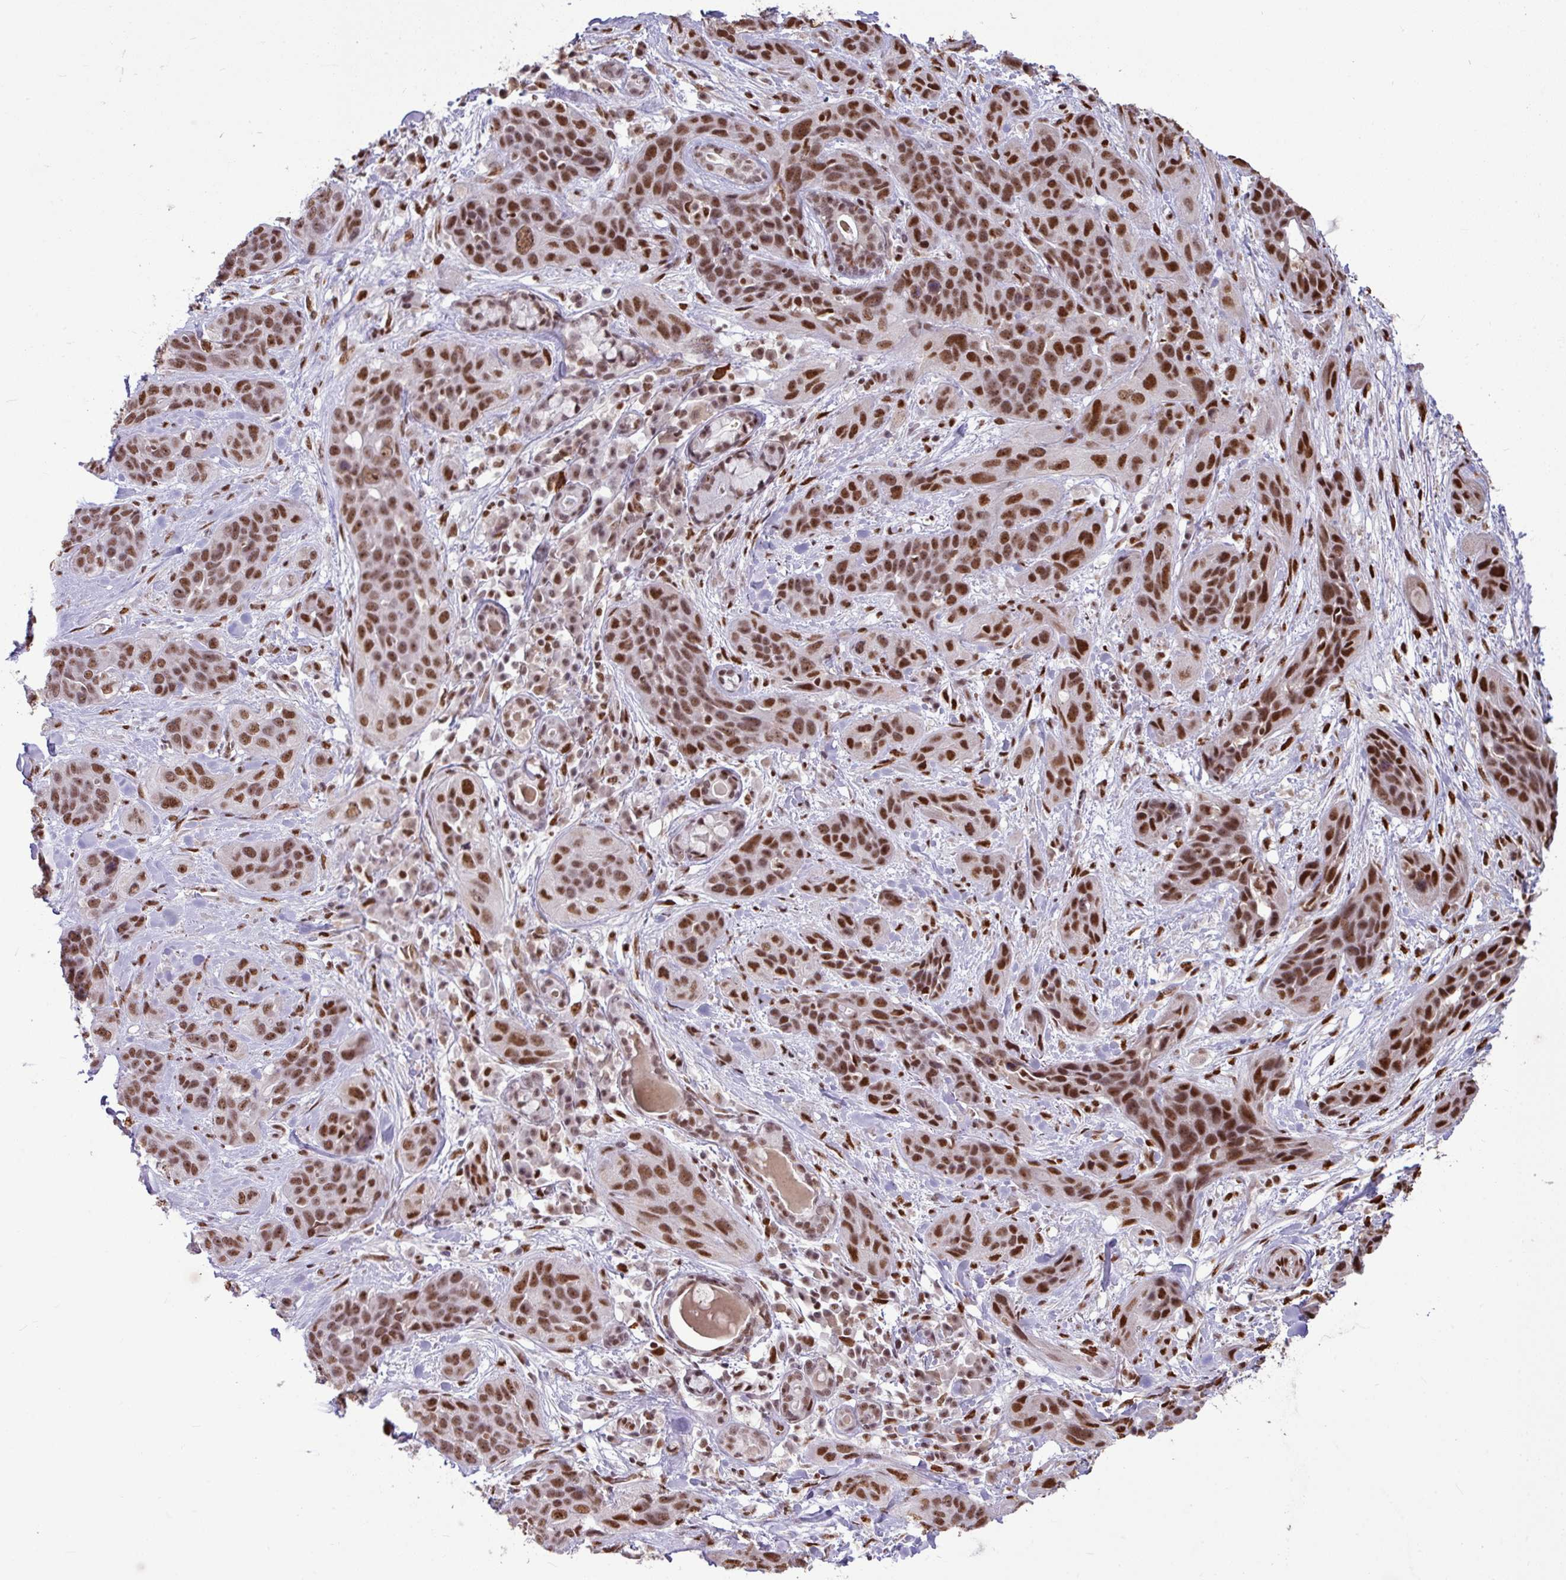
{"staining": {"intensity": "strong", "quantity": ">75%", "location": "nuclear"}, "tissue": "soft tissue", "cell_type": "Fibroblasts", "image_type": "normal", "snomed": [{"axis": "morphology", "description": "Normal tissue, NOS"}, {"axis": "morphology", "description": "Squamous cell carcinoma, NOS"}, {"axis": "topography", "description": "Bronchus"}, {"axis": "topography", "description": "Lung"}], "caption": "Fibroblasts show high levels of strong nuclear positivity in approximately >75% of cells in unremarkable human soft tissue. The staining was performed using DAB to visualize the protein expression in brown, while the nuclei were stained in blue with hematoxylin (Magnification: 20x).", "gene": "TDG", "patient": {"sex": "female", "age": 70}}